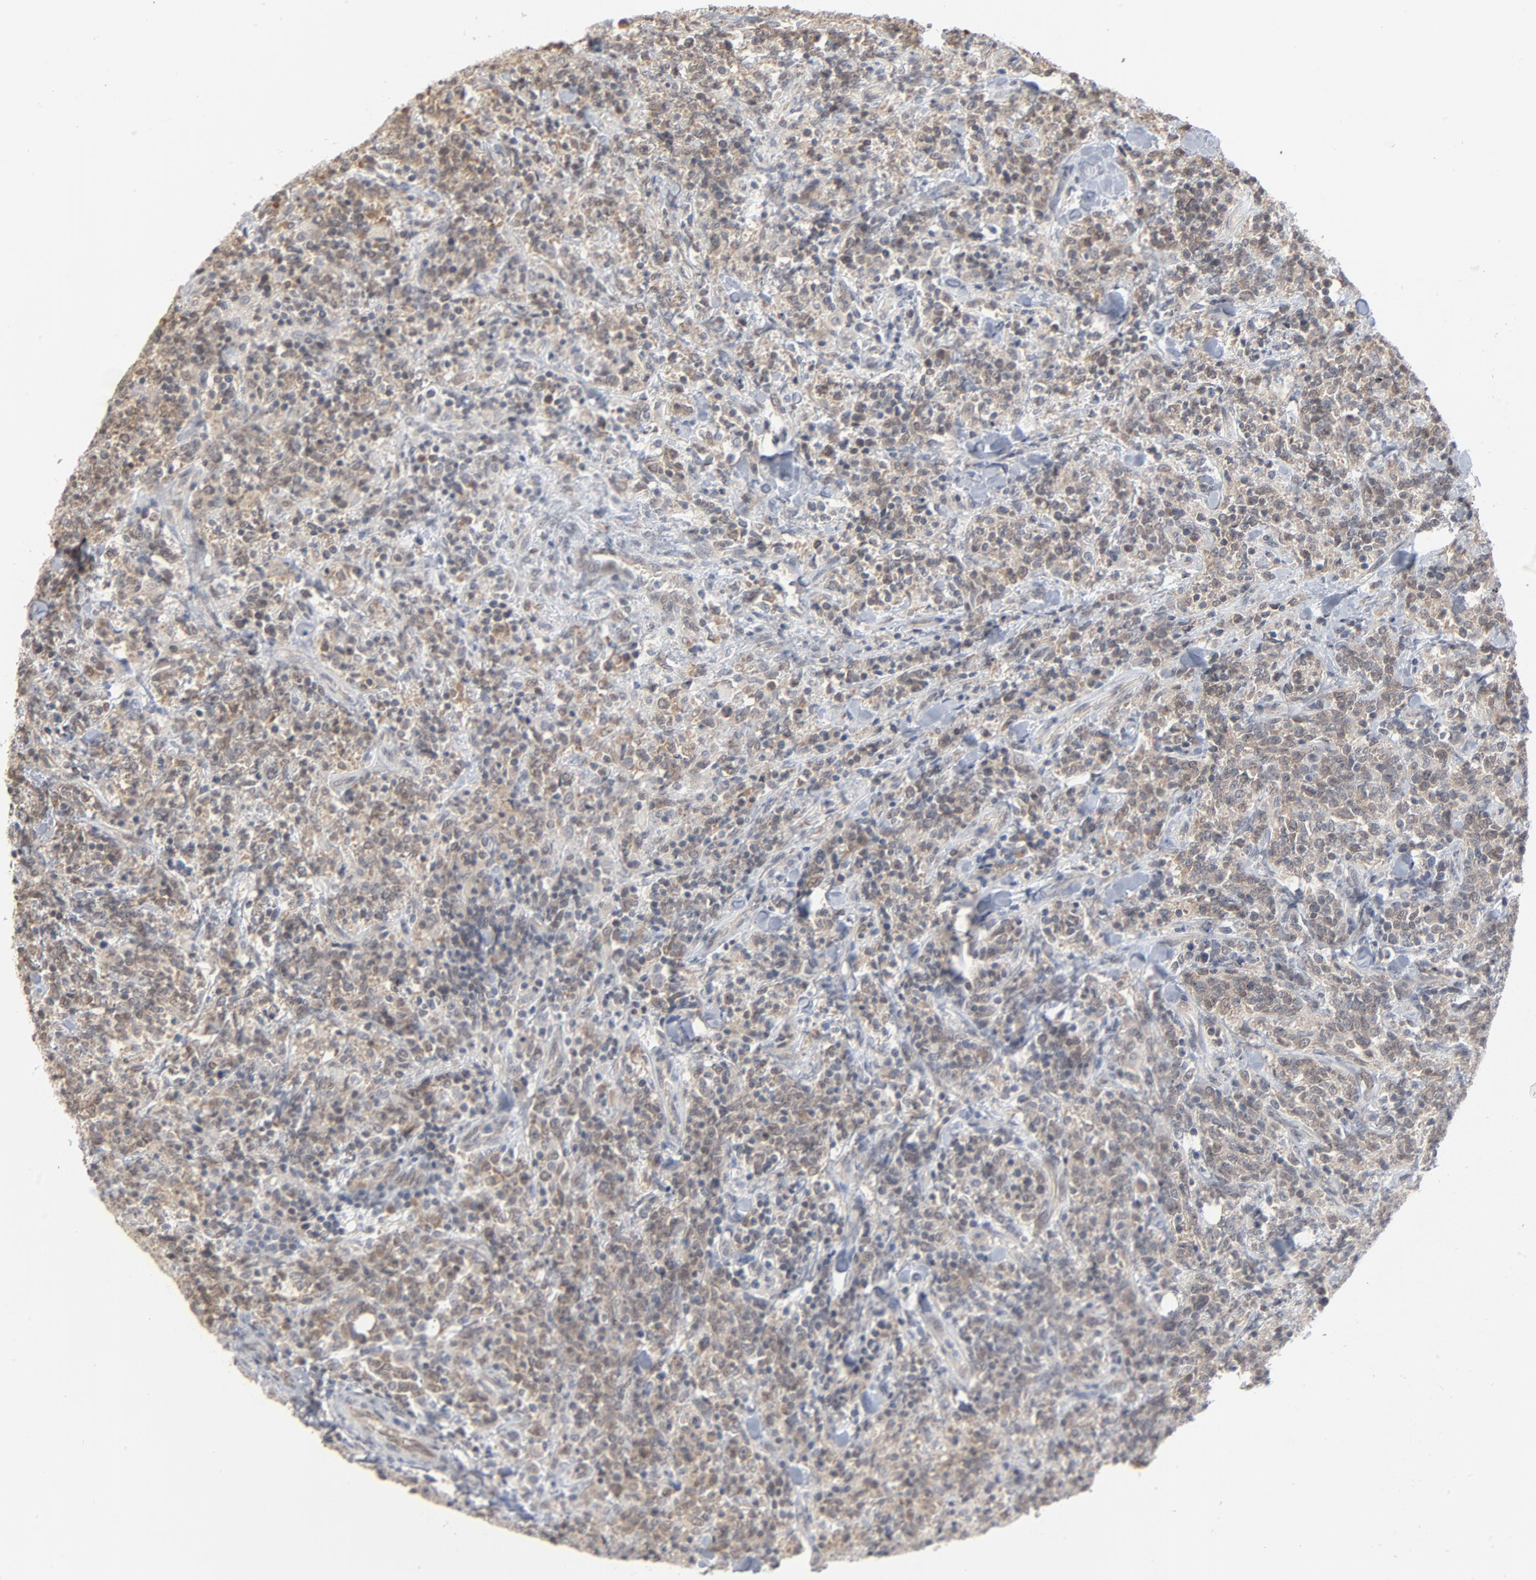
{"staining": {"intensity": "weak", "quantity": "<25%", "location": "cytoplasmic/membranous"}, "tissue": "lymphoma", "cell_type": "Tumor cells", "image_type": "cancer", "snomed": [{"axis": "morphology", "description": "Malignant lymphoma, non-Hodgkin's type, High grade"}, {"axis": "topography", "description": "Soft tissue"}], "caption": "This histopathology image is of malignant lymphoma, non-Hodgkin's type (high-grade) stained with immunohistochemistry to label a protein in brown with the nuclei are counter-stained blue. There is no staining in tumor cells.", "gene": "ITPR3", "patient": {"sex": "male", "age": 18}}